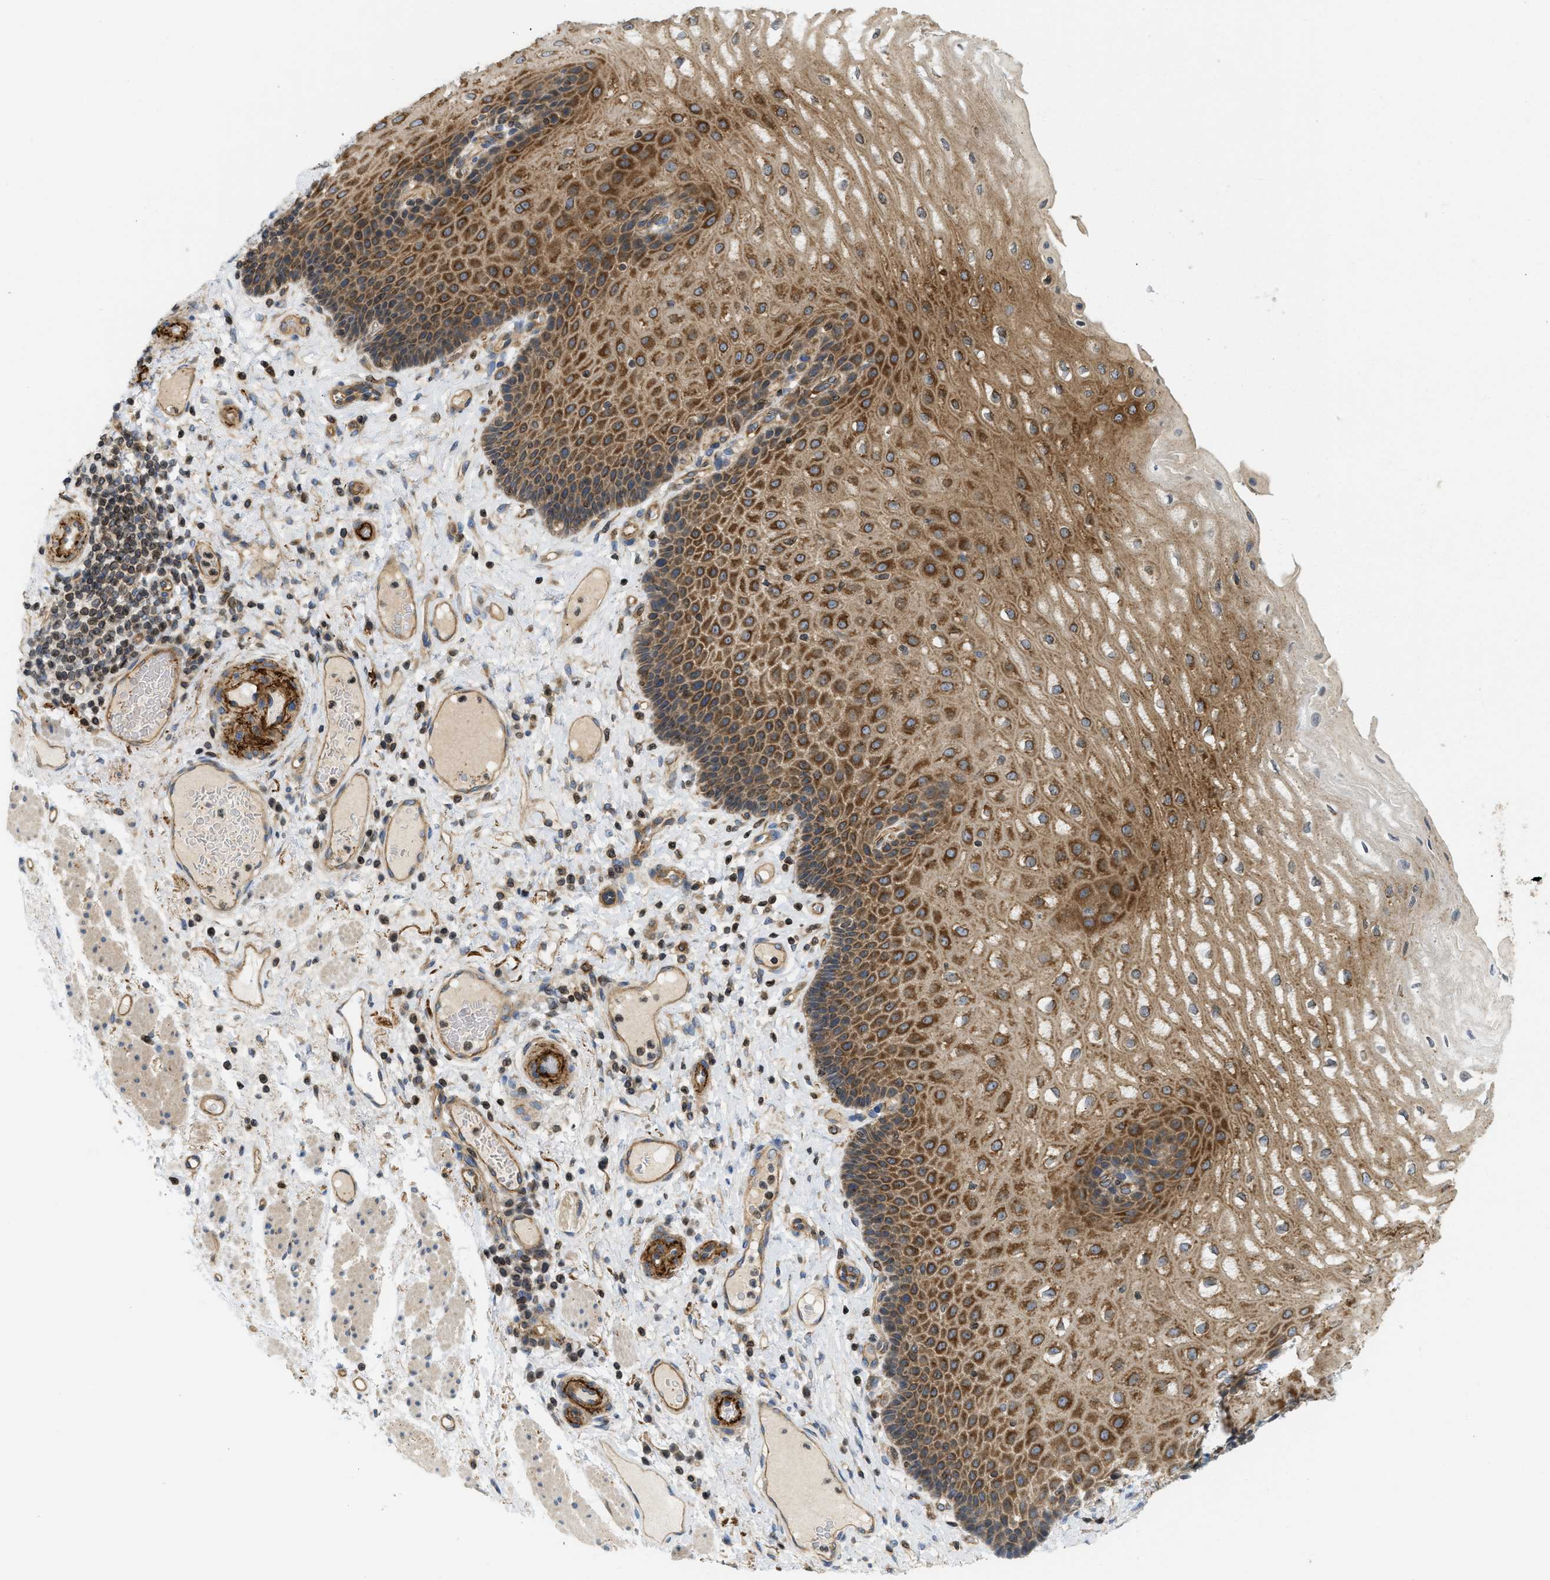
{"staining": {"intensity": "strong", "quantity": ">75%", "location": "cytoplasmic/membranous"}, "tissue": "esophagus", "cell_type": "Squamous epithelial cells", "image_type": "normal", "snomed": [{"axis": "morphology", "description": "Normal tissue, NOS"}, {"axis": "topography", "description": "Esophagus"}], "caption": "The image displays a brown stain indicating the presence of a protein in the cytoplasmic/membranous of squamous epithelial cells in esophagus.", "gene": "STRN", "patient": {"sex": "male", "age": 54}}